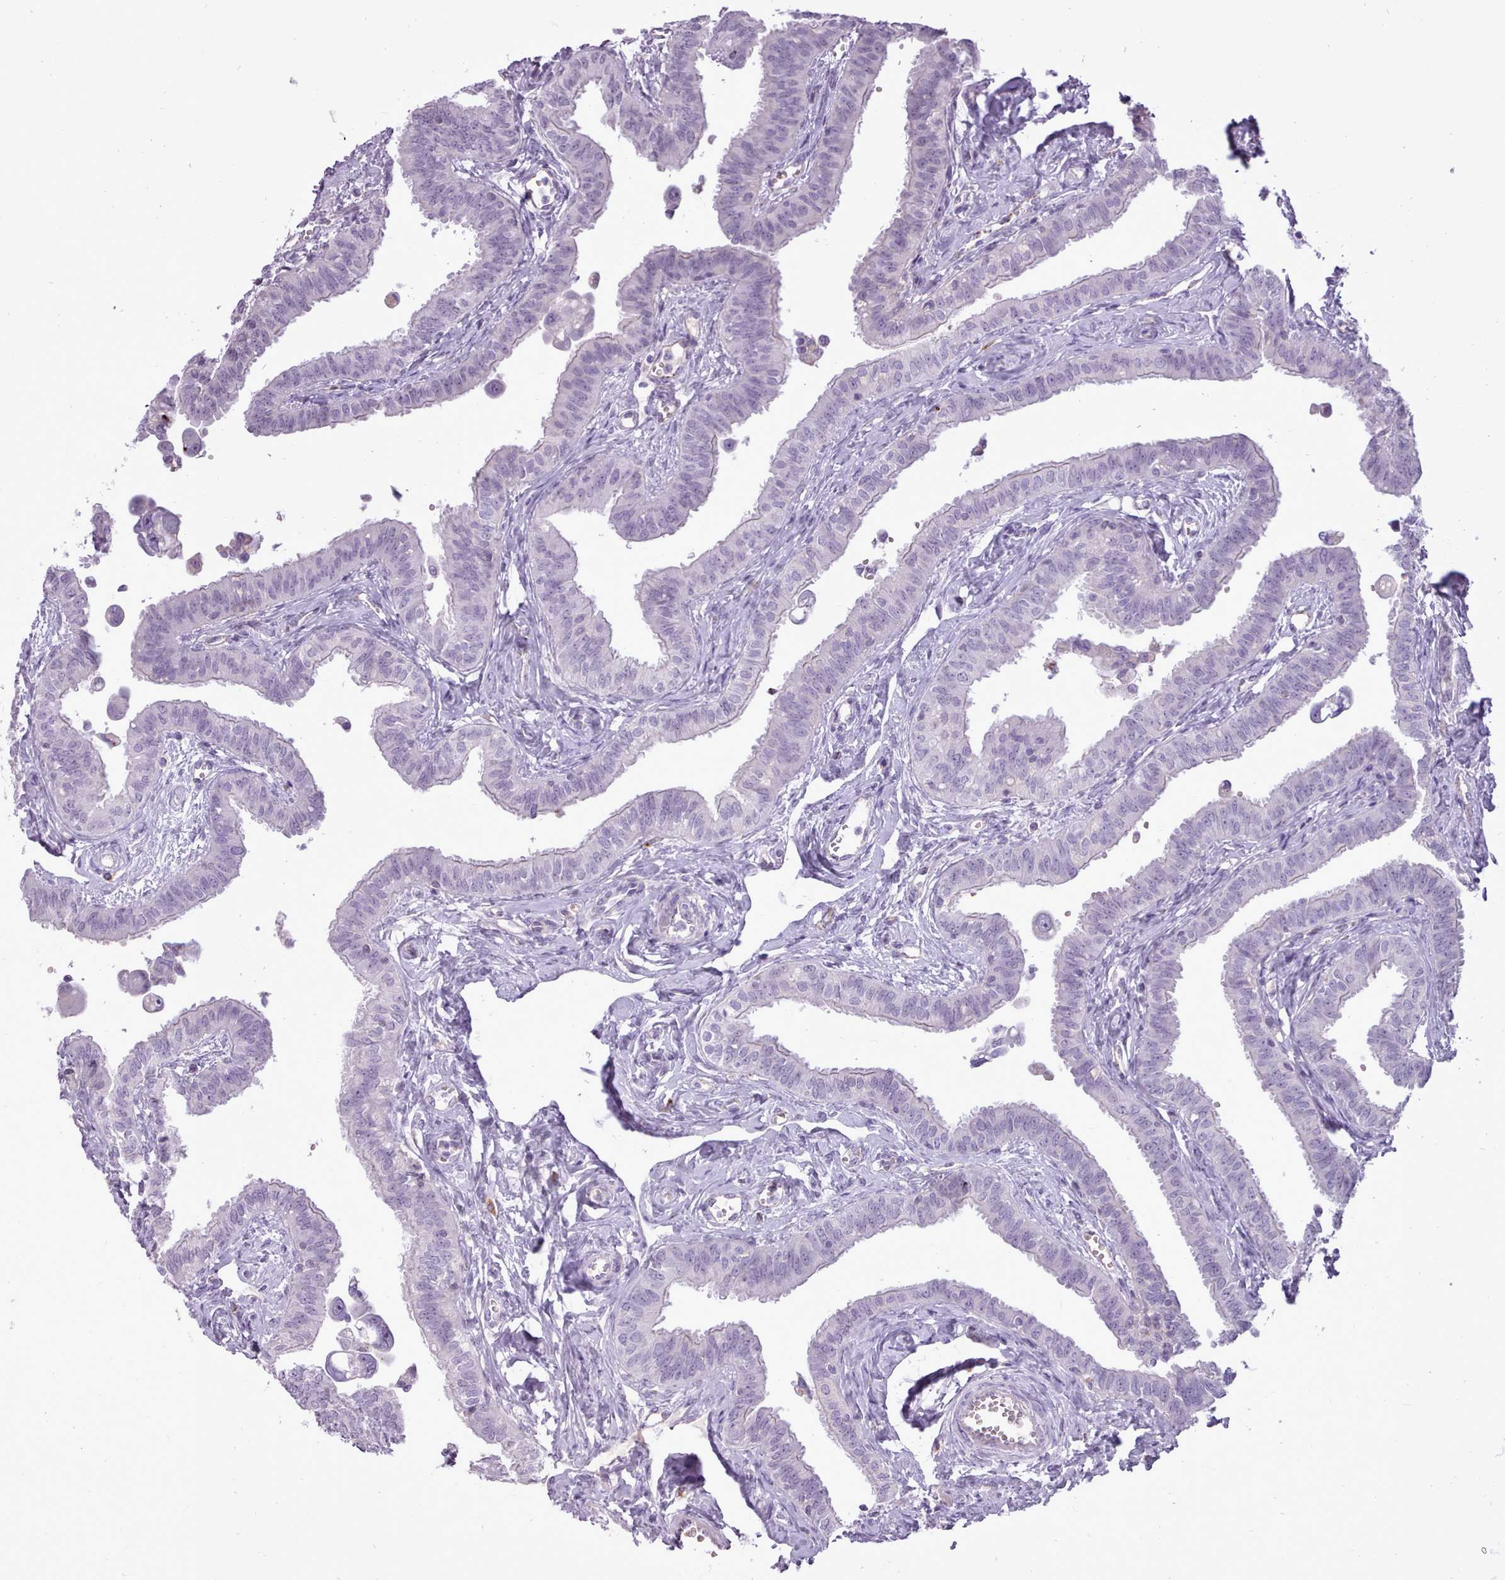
{"staining": {"intensity": "negative", "quantity": "none", "location": "none"}, "tissue": "fallopian tube", "cell_type": "Glandular cells", "image_type": "normal", "snomed": [{"axis": "morphology", "description": "Normal tissue, NOS"}, {"axis": "morphology", "description": "Carcinoma, NOS"}, {"axis": "topography", "description": "Fallopian tube"}, {"axis": "topography", "description": "Ovary"}], "caption": "Glandular cells show no significant protein staining in unremarkable fallopian tube. (DAB IHC visualized using brightfield microscopy, high magnification).", "gene": "ATRAID", "patient": {"sex": "female", "age": 59}}